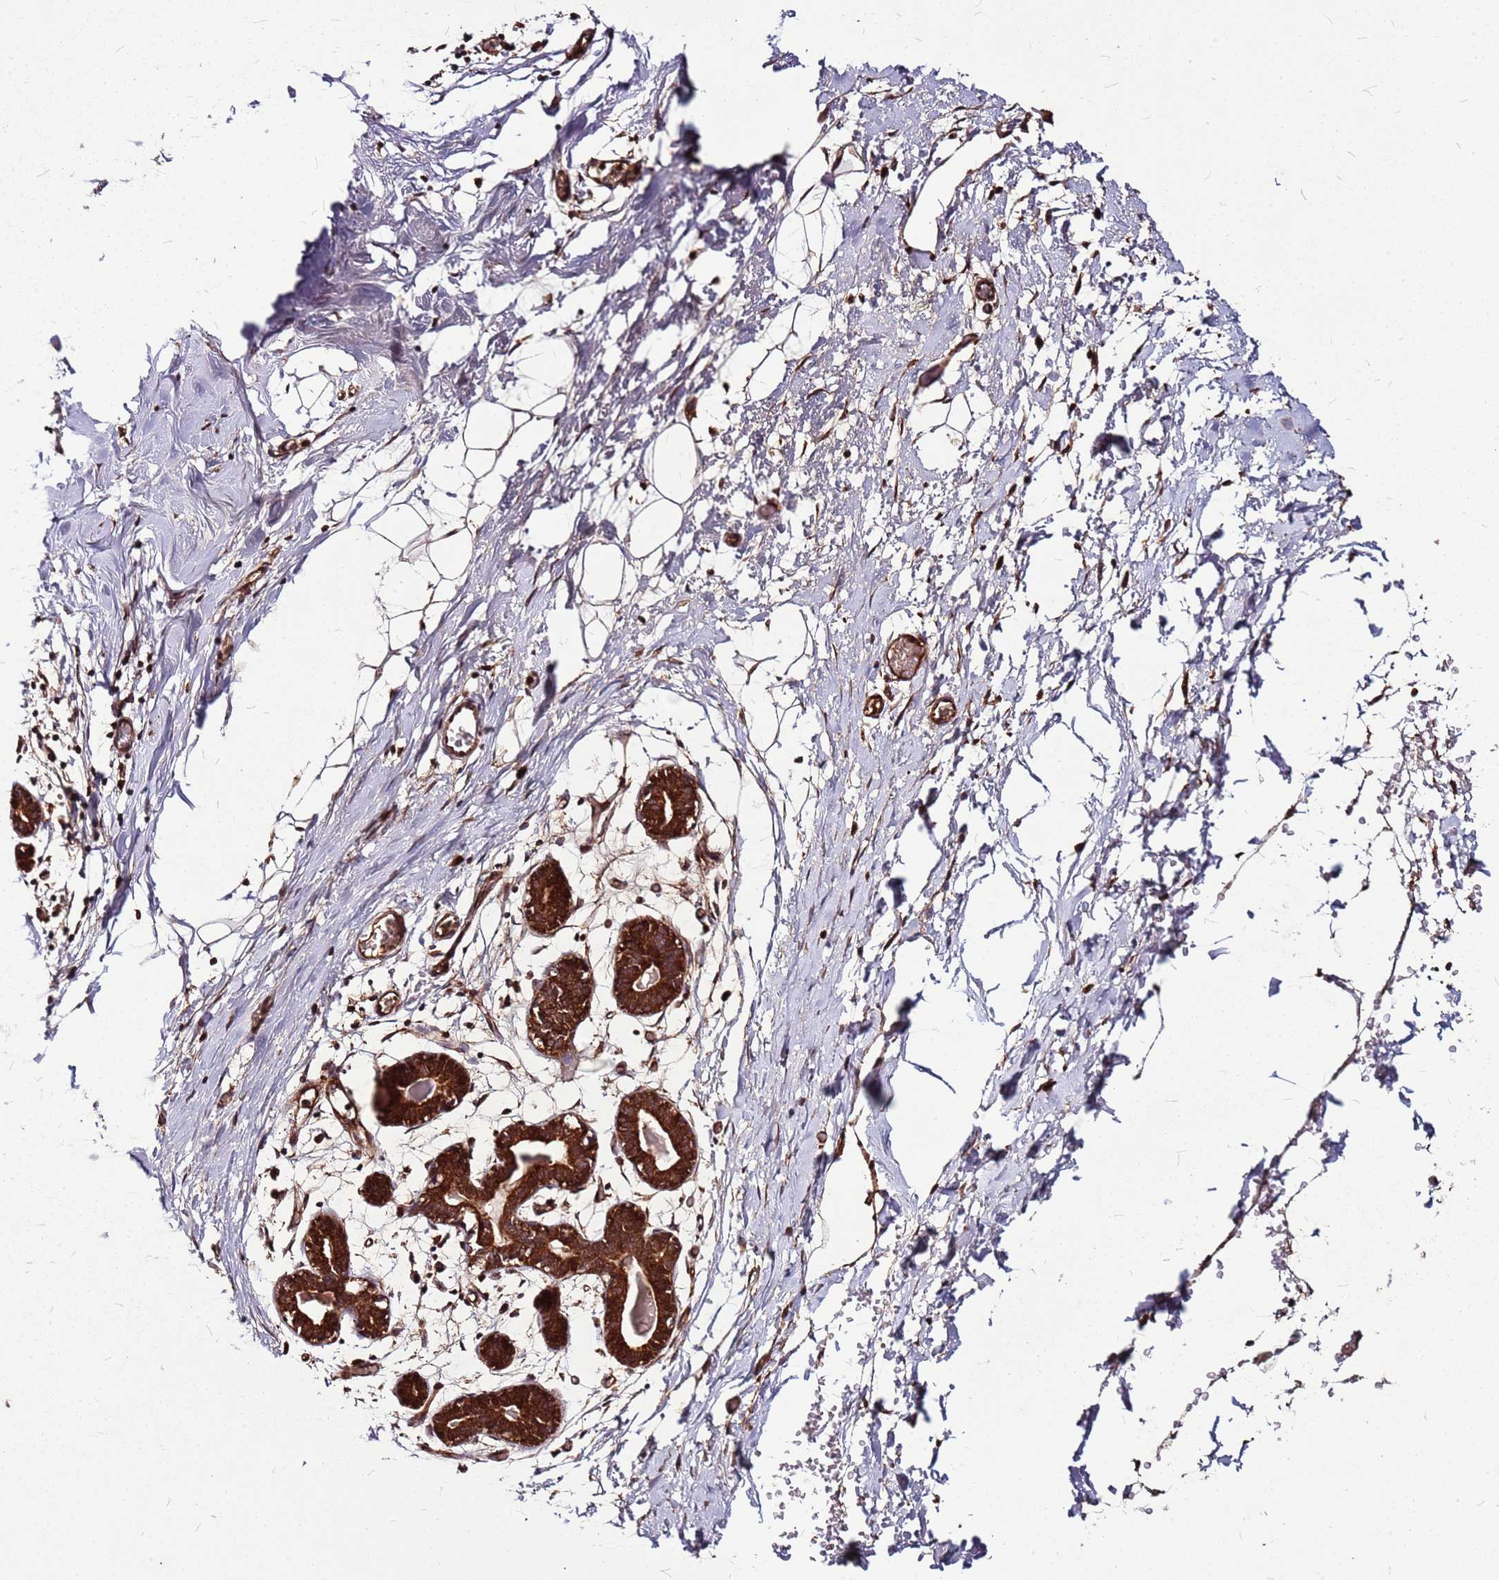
{"staining": {"intensity": "moderate", "quantity": ">75%", "location": "cytoplasmic/membranous"}, "tissue": "breast", "cell_type": "Adipocytes", "image_type": "normal", "snomed": [{"axis": "morphology", "description": "Normal tissue, NOS"}, {"axis": "topography", "description": "Breast"}], "caption": "Protein positivity by immunohistochemistry (IHC) exhibits moderate cytoplasmic/membranous expression in about >75% of adipocytes in benign breast. The protein of interest is shown in brown color, while the nuclei are stained blue.", "gene": "LYPLAL1", "patient": {"sex": "female", "age": 27}}